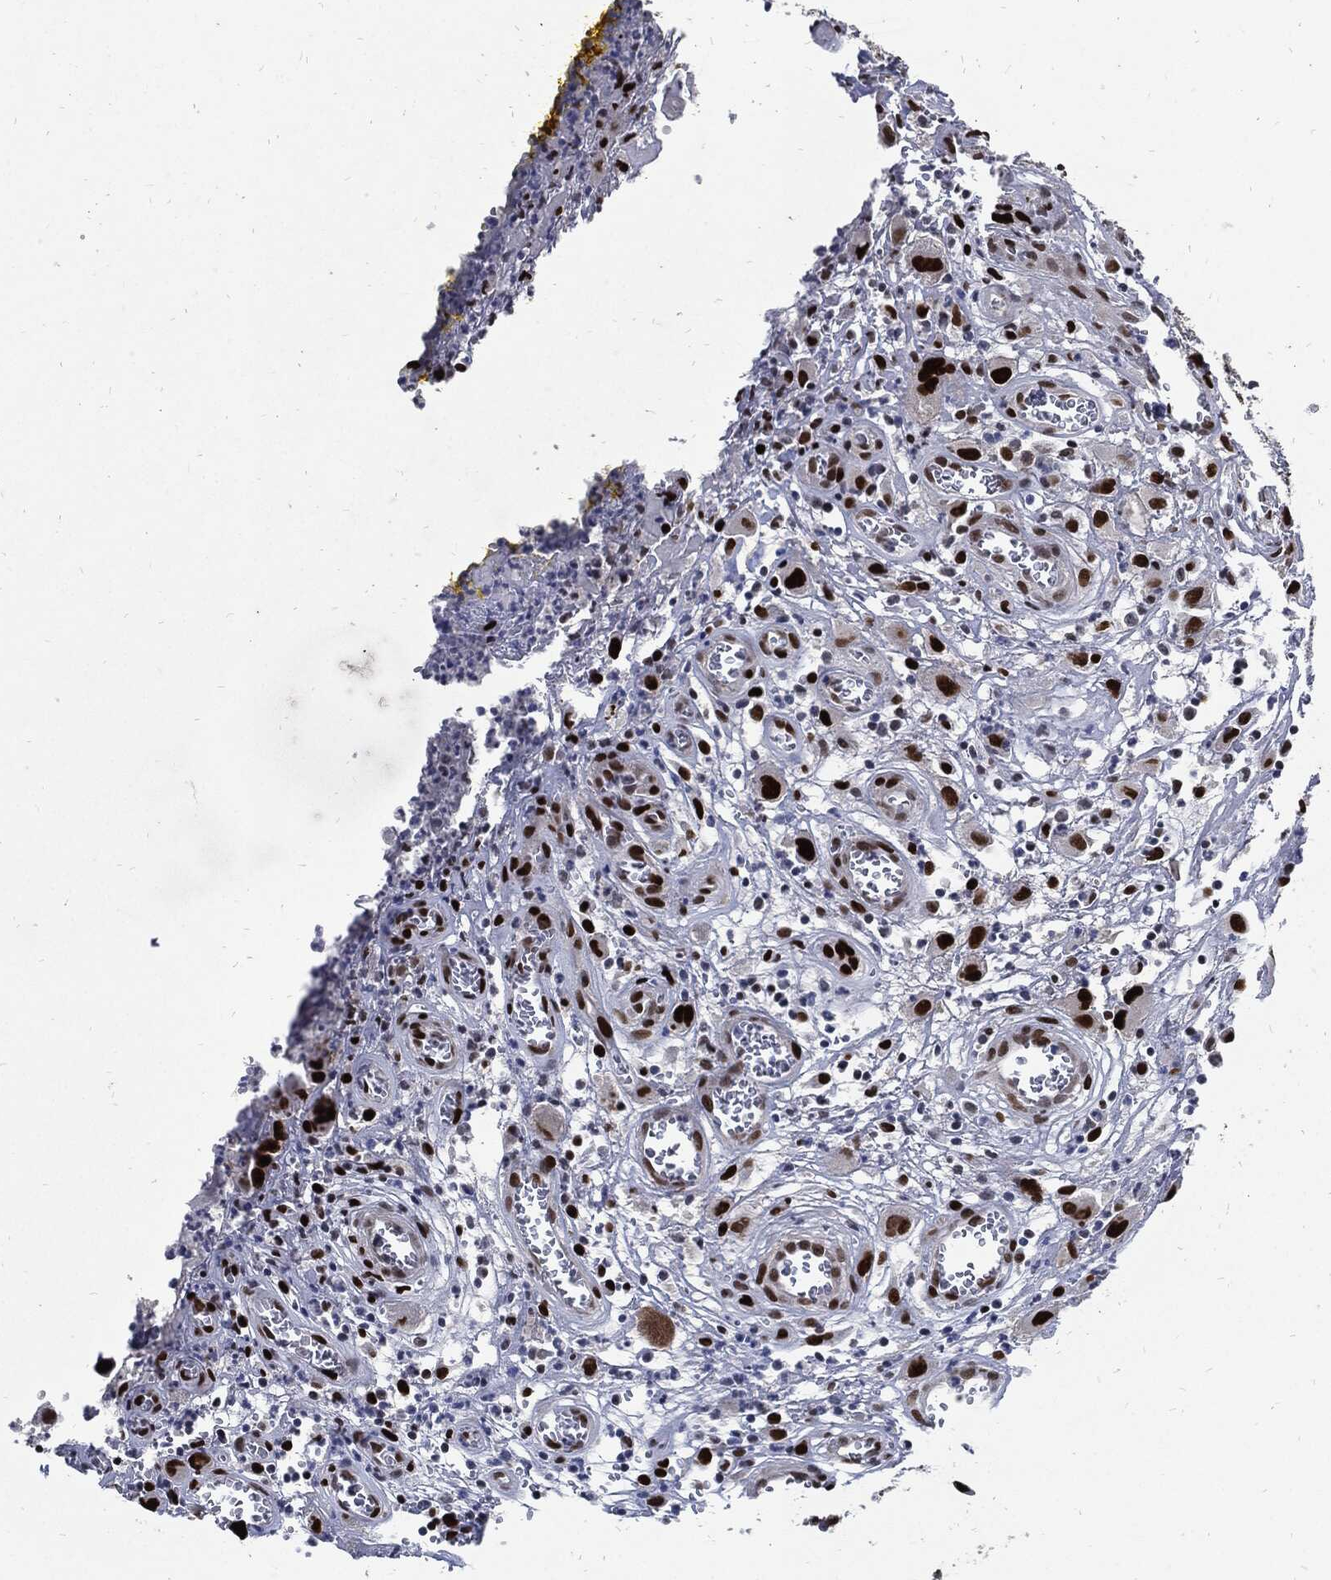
{"staining": {"intensity": "strong", "quantity": ">75%", "location": "nuclear"}, "tissue": "head and neck cancer", "cell_type": "Tumor cells", "image_type": "cancer", "snomed": [{"axis": "morphology", "description": "Squamous cell carcinoma, NOS"}, {"axis": "morphology", "description": "Squamous cell carcinoma, metastatic, NOS"}, {"axis": "topography", "description": "Oral tissue"}, {"axis": "topography", "description": "Head-Neck"}], "caption": "Brown immunohistochemical staining in head and neck squamous cell carcinoma exhibits strong nuclear expression in about >75% of tumor cells.", "gene": "JUN", "patient": {"sex": "female", "age": 85}}